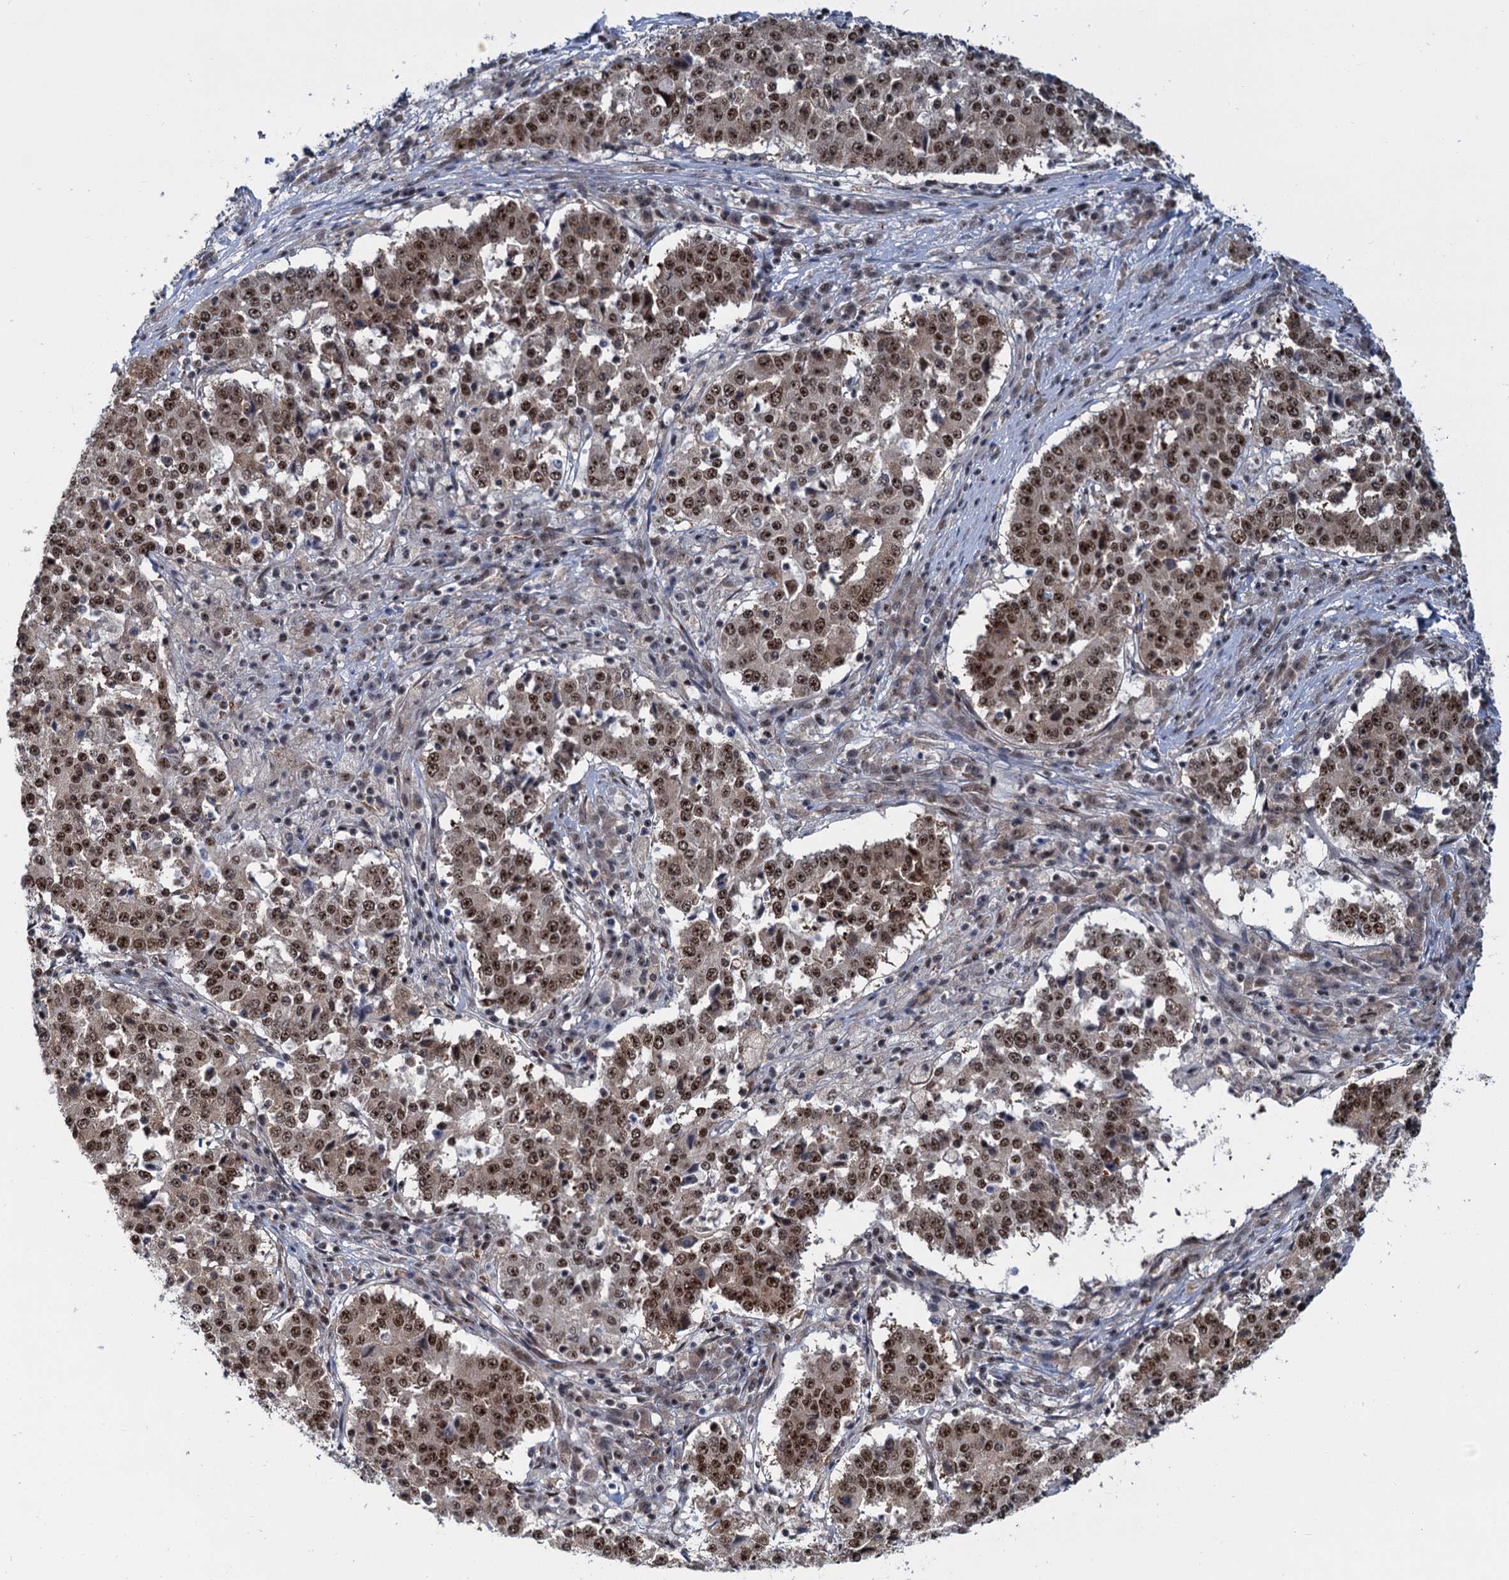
{"staining": {"intensity": "moderate", "quantity": ">75%", "location": "nuclear"}, "tissue": "stomach cancer", "cell_type": "Tumor cells", "image_type": "cancer", "snomed": [{"axis": "morphology", "description": "Adenocarcinoma, NOS"}, {"axis": "topography", "description": "Stomach"}], "caption": "Stomach cancer stained with DAB (3,3'-diaminobenzidine) immunohistochemistry (IHC) displays medium levels of moderate nuclear expression in approximately >75% of tumor cells.", "gene": "WBP4", "patient": {"sex": "male", "age": 59}}